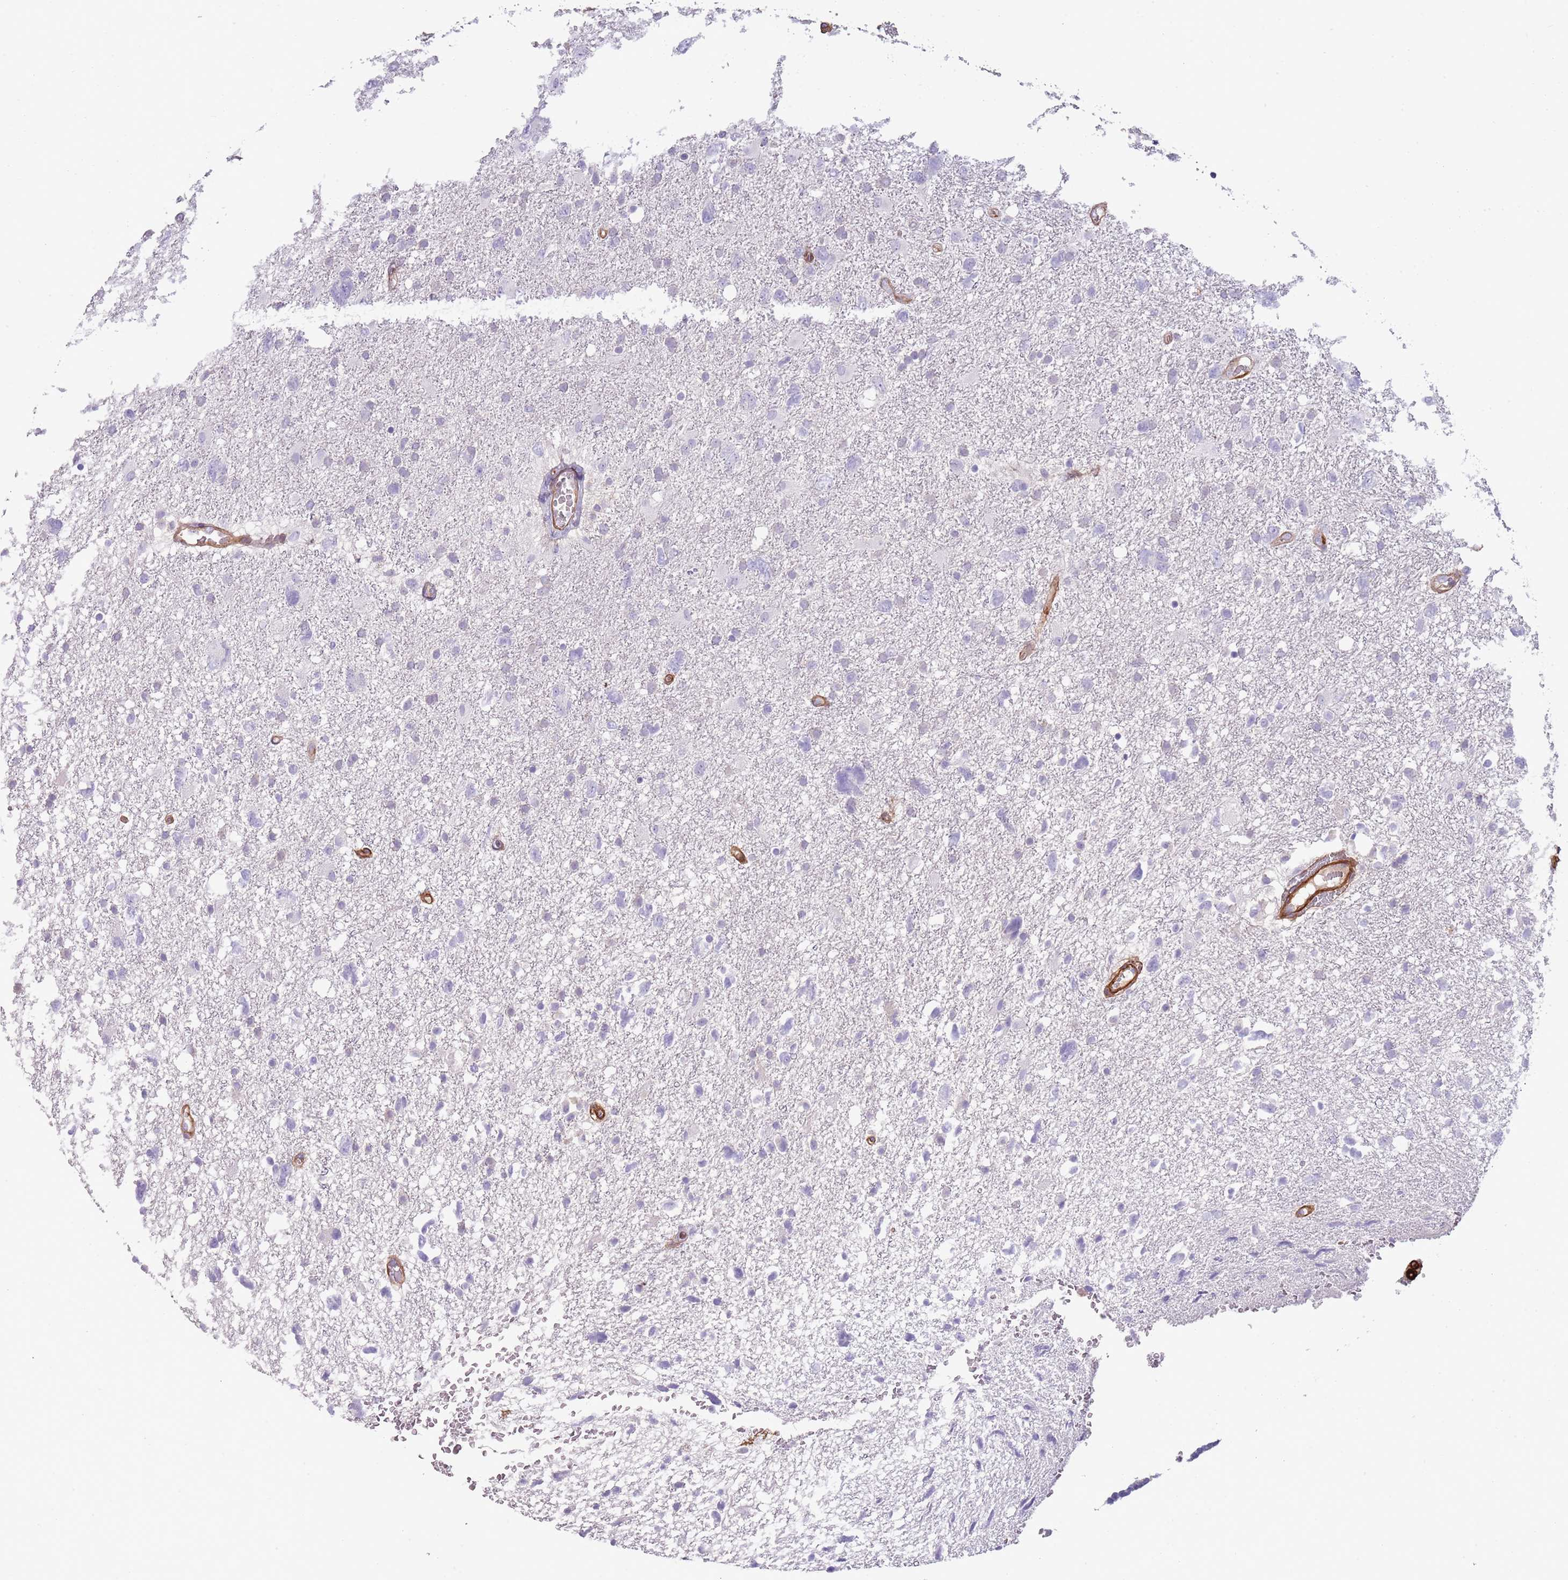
{"staining": {"intensity": "negative", "quantity": "none", "location": "none"}, "tissue": "glioma", "cell_type": "Tumor cells", "image_type": "cancer", "snomed": [{"axis": "morphology", "description": "Glioma, malignant, High grade"}, {"axis": "topography", "description": "Brain"}], "caption": "A high-resolution photomicrograph shows IHC staining of malignant glioma (high-grade), which displays no significant staining in tumor cells. The staining is performed using DAB brown chromogen with nuclei counter-stained in using hematoxylin.", "gene": "TINAGL1", "patient": {"sex": "male", "age": 61}}